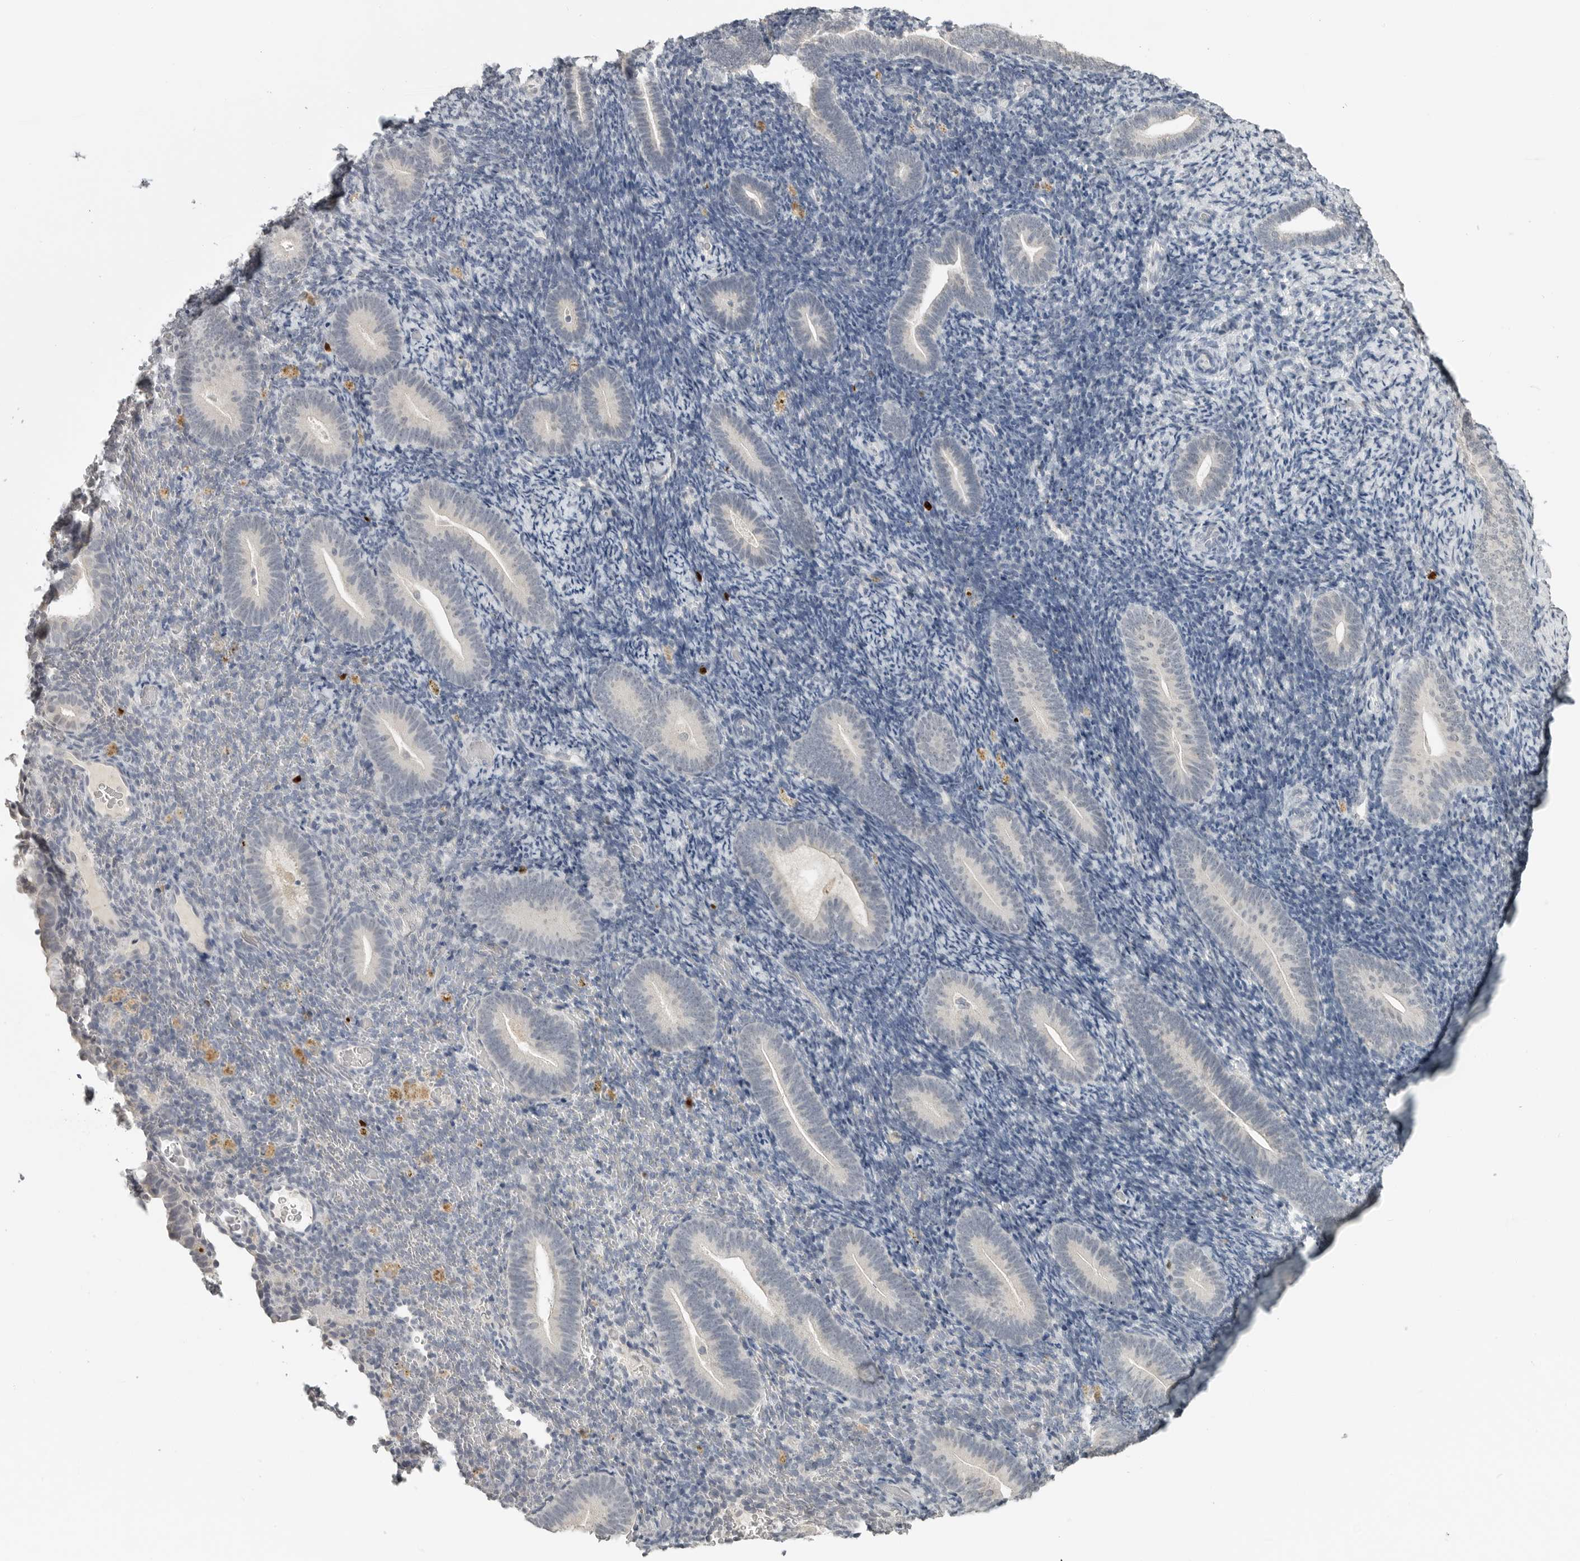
{"staining": {"intensity": "negative", "quantity": "none", "location": "none"}, "tissue": "endometrium", "cell_type": "Cells in endometrial stroma", "image_type": "normal", "snomed": [{"axis": "morphology", "description": "Normal tissue, NOS"}, {"axis": "topography", "description": "Endometrium"}], "caption": "Immunohistochemistry of unremarkable human endometrium shows no expression in cells in endometrial stroma.", "gene": "FOXP3", "patient": {"sex": "female", "age": 51}}